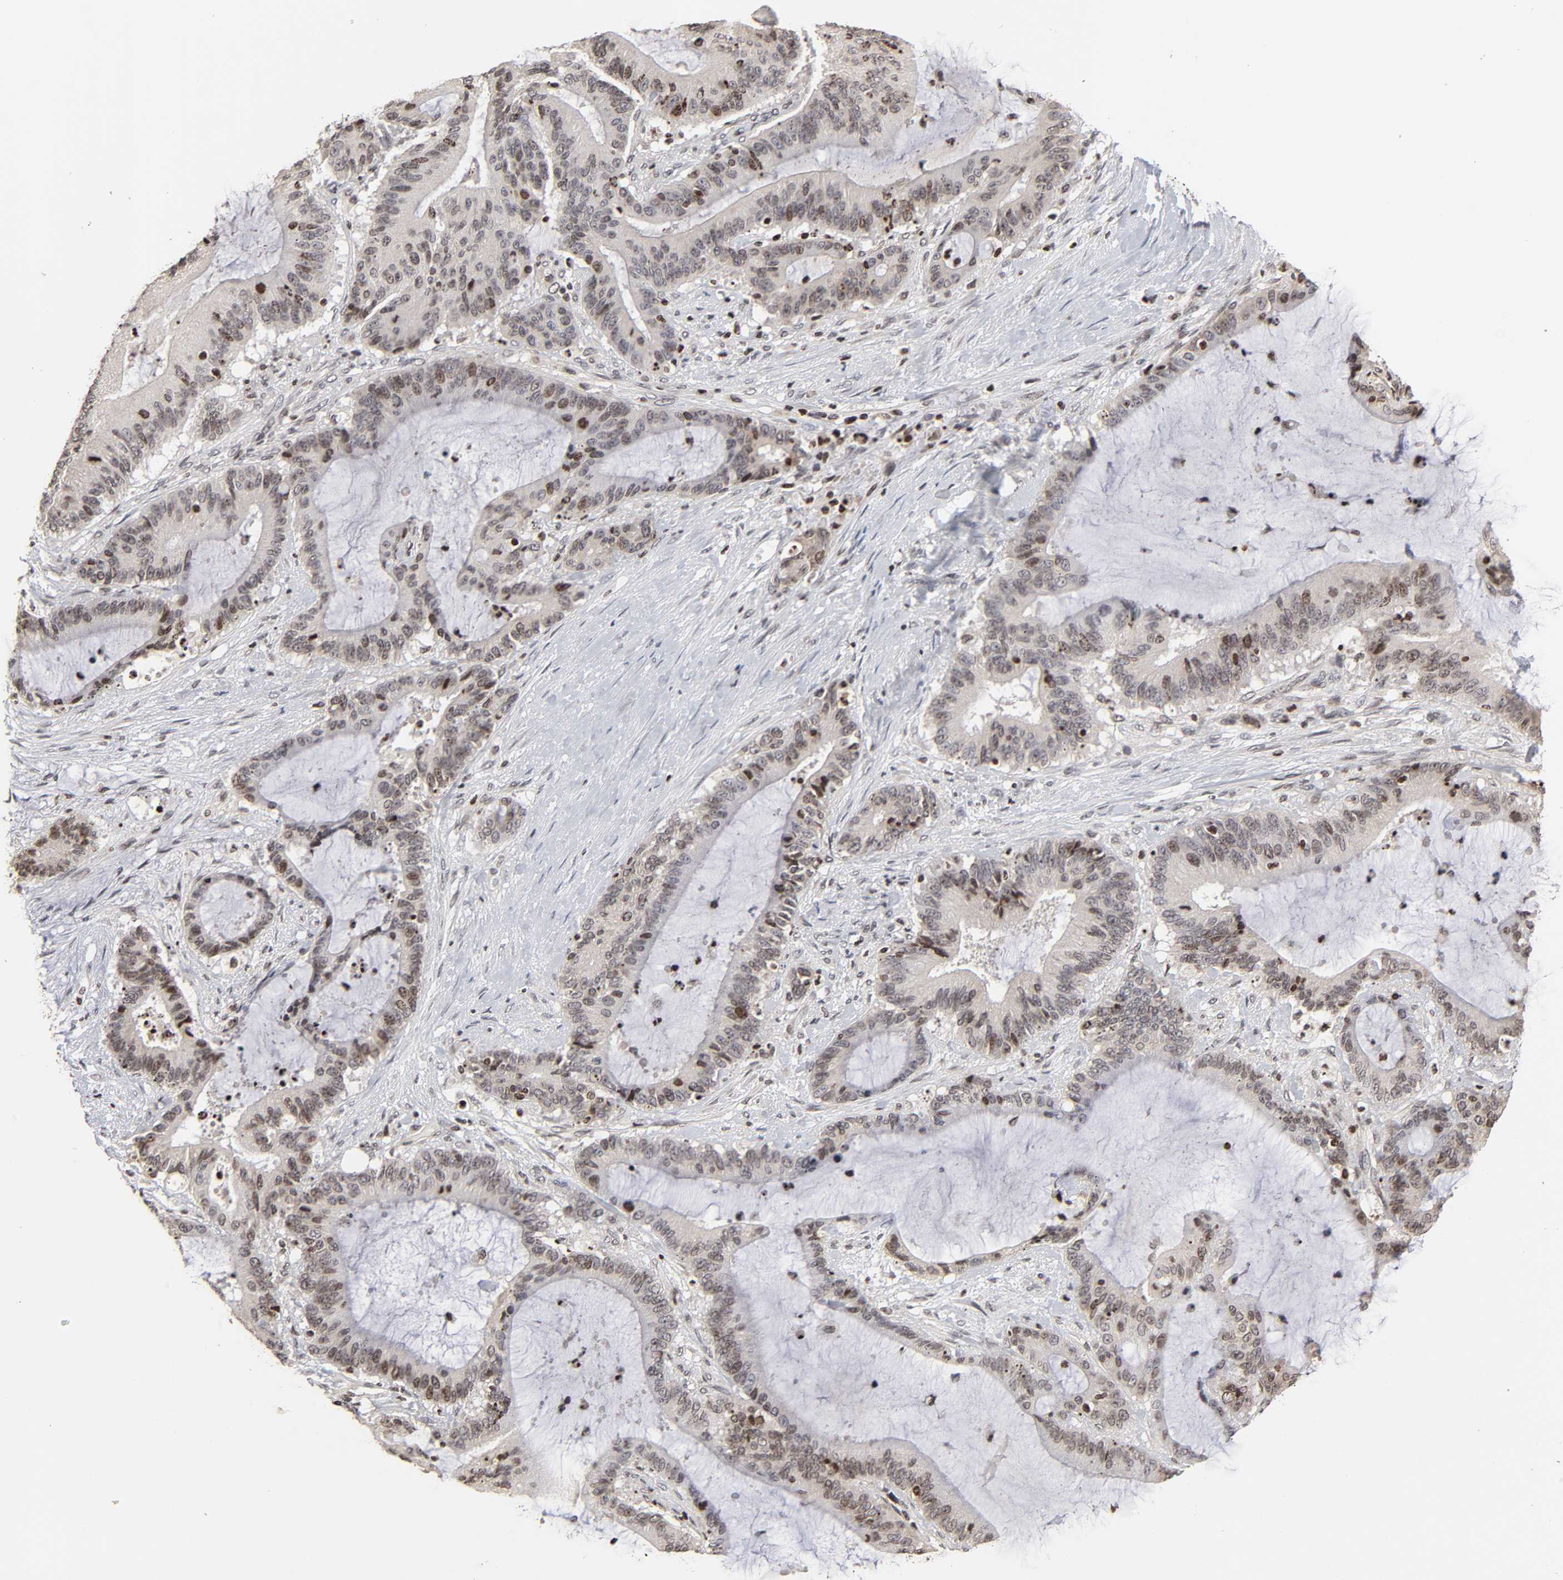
{"staining": {"intensity": "moderate", "quantity": "<25%", "location": "nuclear"}, "tissue": "liver cancer", "cell_type": "Tumor cells", "image_type": "cancer", "snomed": [{"axis": "morphology", "description": "Cholangiocarcinoma"}, {"axis": "topography", "description": "Liver"}], "caption": "High-power microscopy captured an immunohistochemistry micrograph of liver cancer, revealing moderate nuclear staining in approximately <25% of tumor cells.", "gene": "ZNF473", "patient": {"sex": "female", "age": 73}}